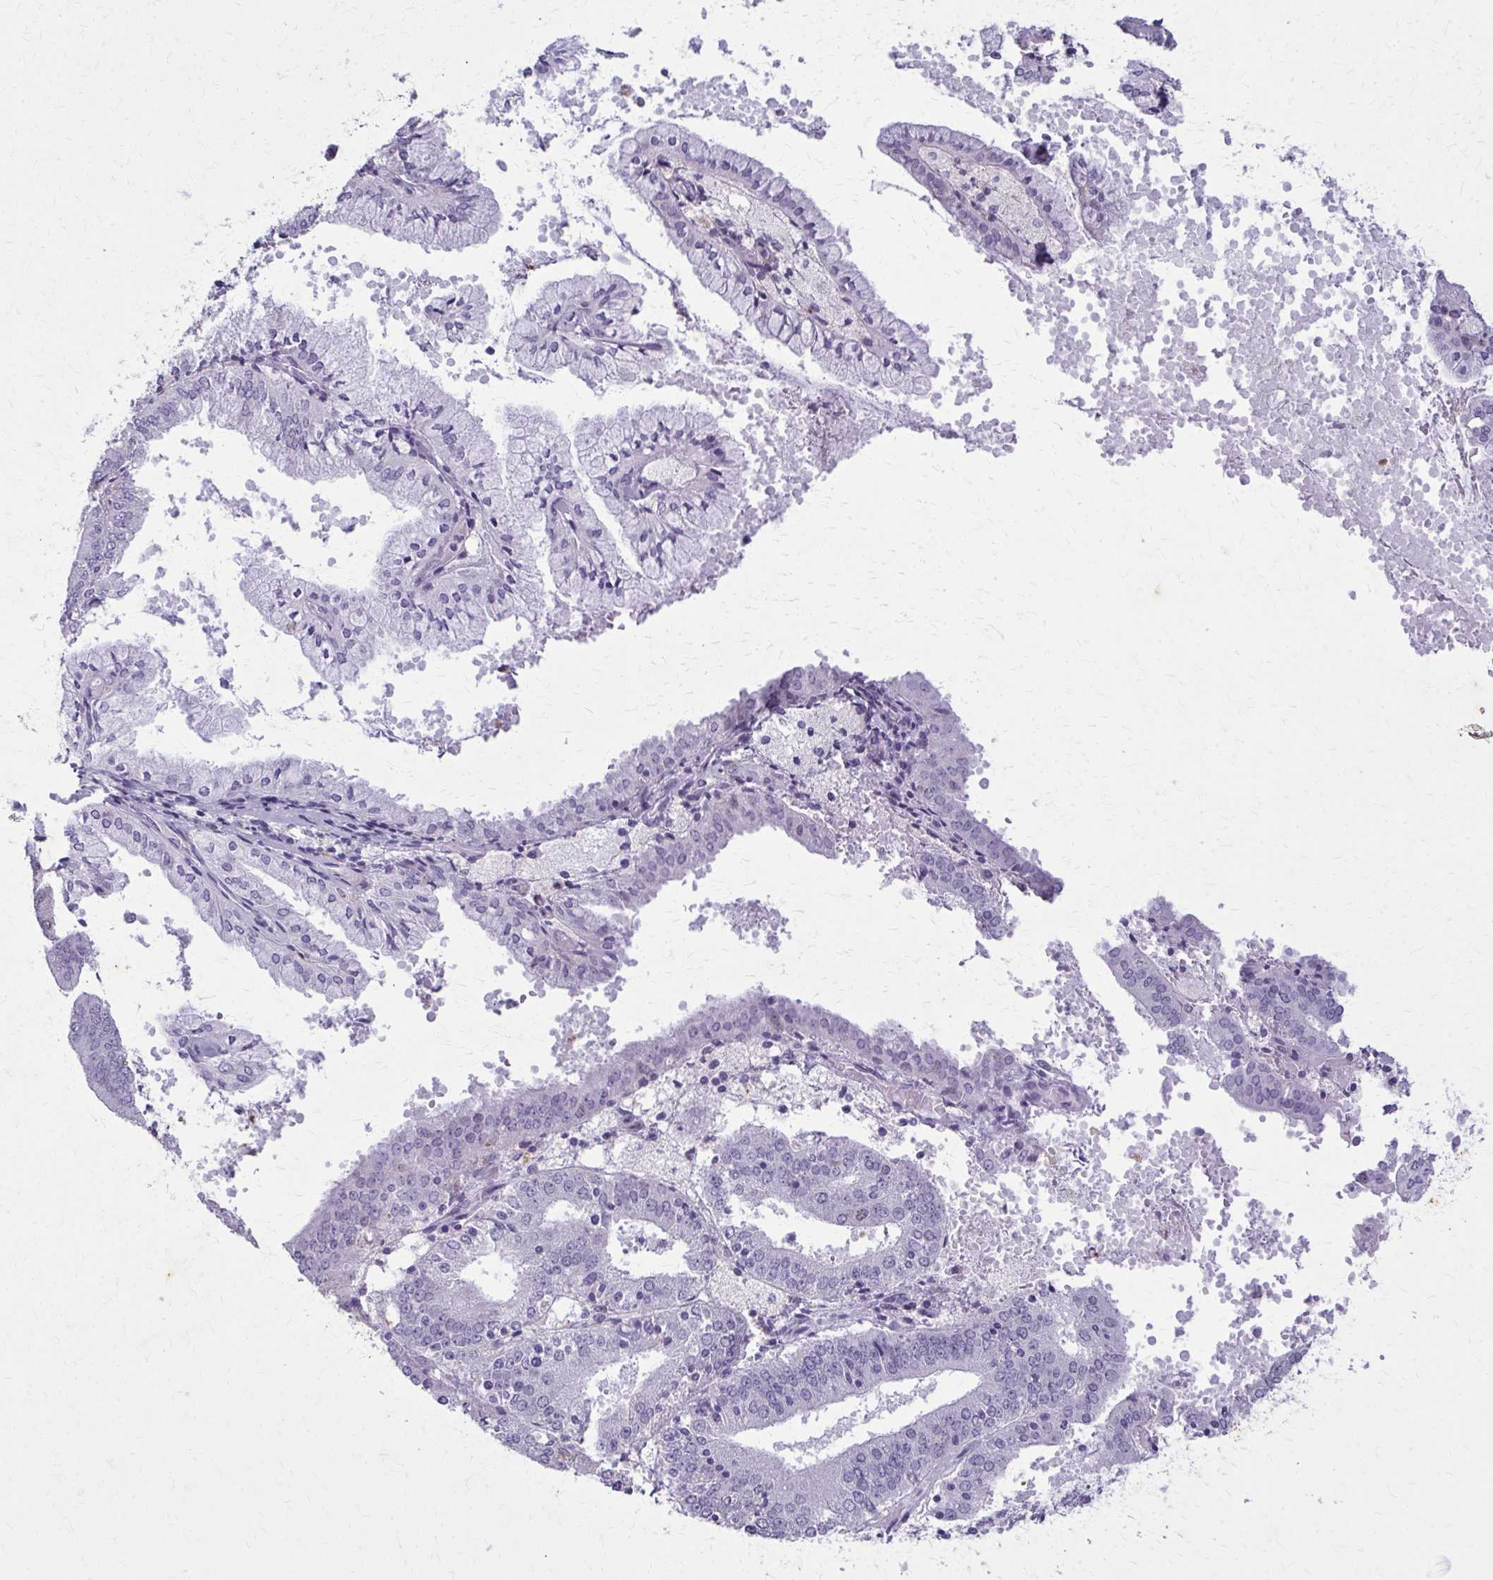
{"staining": {"intensity": "negative", "quantity": "none", "location": "none"}, "tissue": "endometrial cancer", "cell_type": "Tumor cells", "image_type": "cancer", "snomed": [{"axis": "morphology", "description": "Adenocarcinoma, NOS"}, {"axis": "topography", "description": "Endometrium"}], "caption": "Immunohistochemical staining of adenocarcinoma (endometrial) exhibits no significant expression in tumor cells. Nuclei are stained in blue.", "gene": "CARD9", "patient": {"sex": "female", "age": 63}}